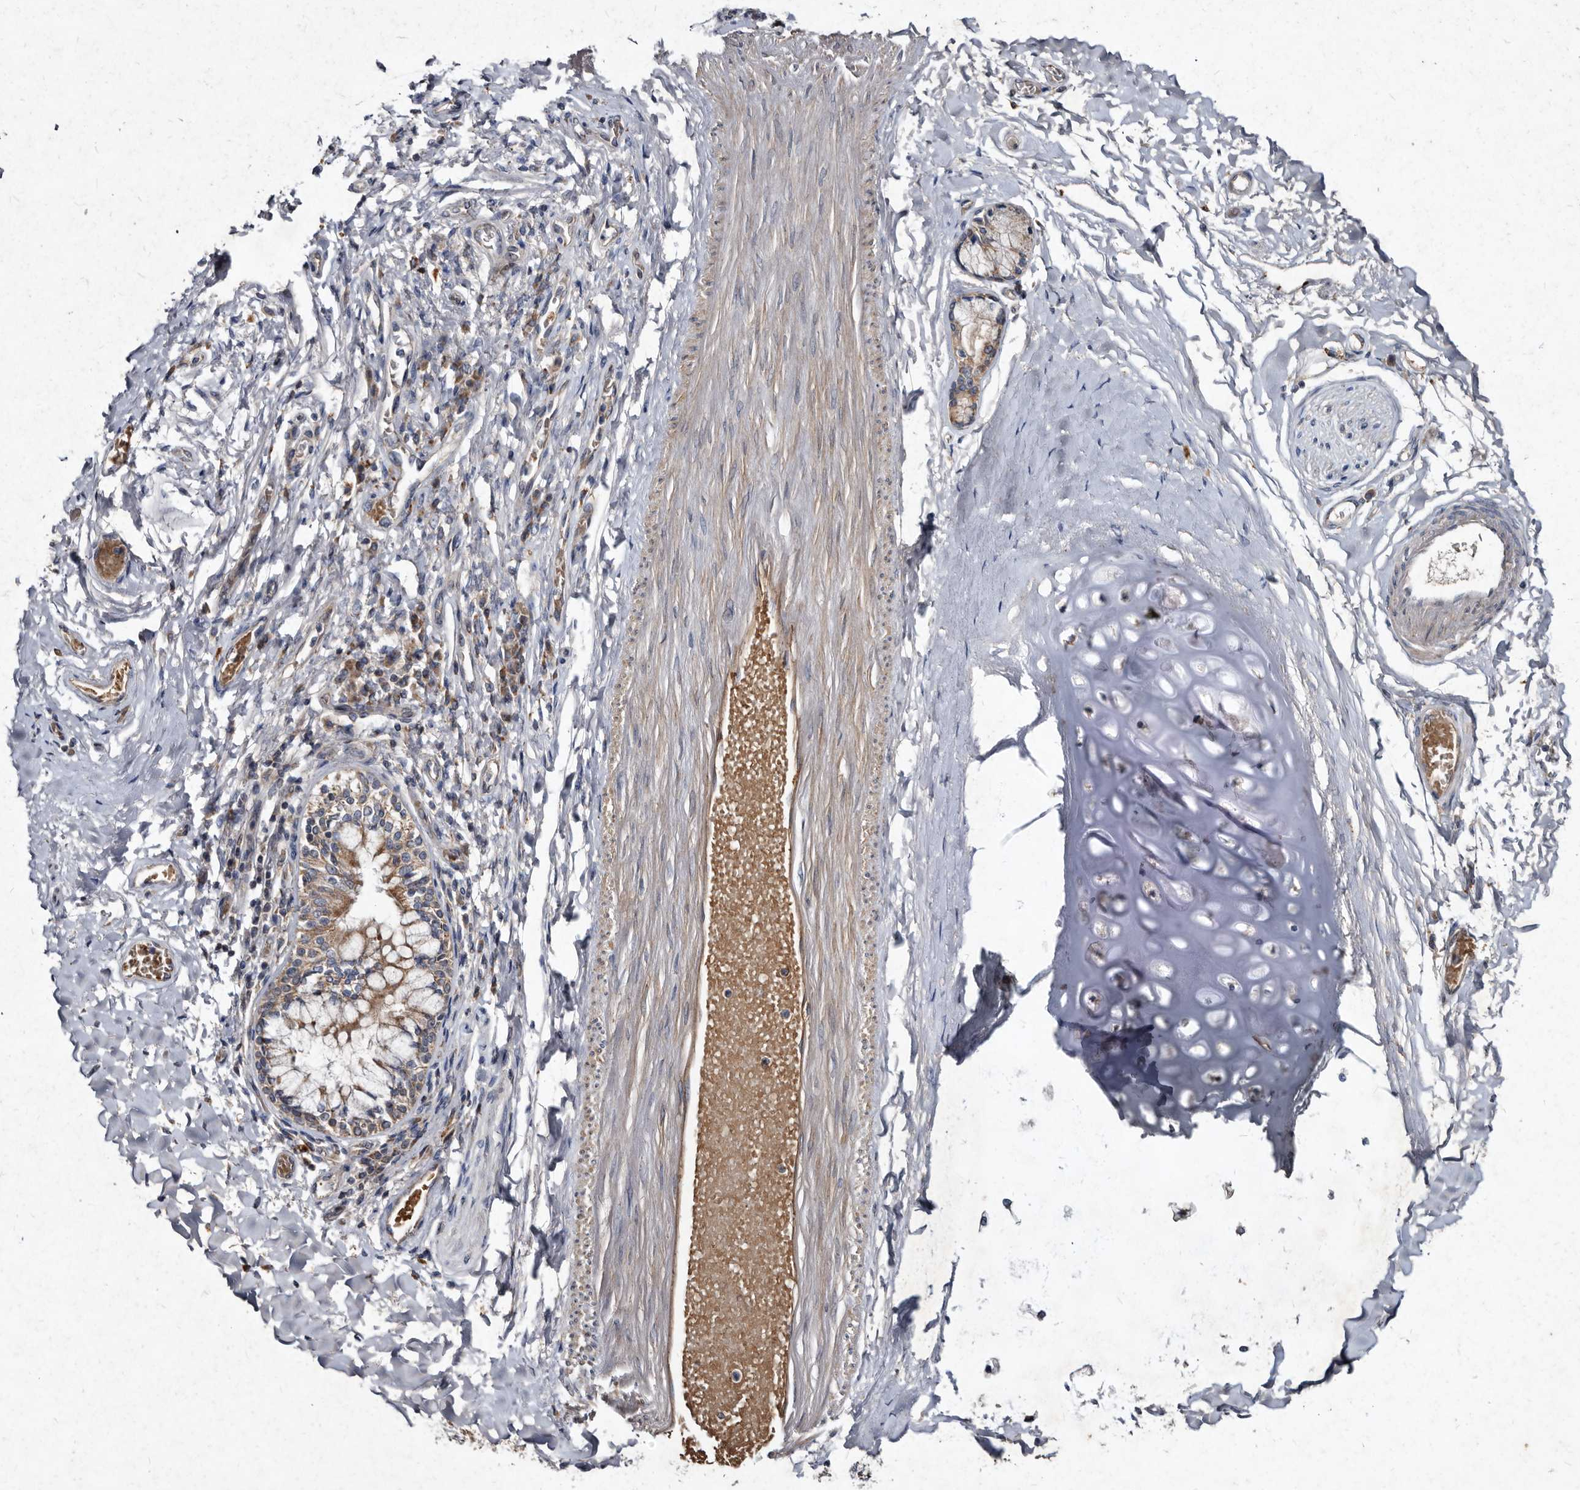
{"staining": {"intensity": "moderate", "quantity": ">75%", "location": "cytoplasmic/membranous"}, "tissue": "bronchus", "cell_type": "Respiratory epithelial cells", "image_type": "normal", "snomed": [{"axis": "morphology", "description": "Normal tissue, NOS"}, {"axis": "morphology", "description": "Inflammation, NOS"}, {"axis": "topography", "description": "Lung"}], "caption": "IHC histopathology image of normal bronchus stained for a protein (brown), which demonstrates medium levels of moderate cytoplasmic/membranous expression in about >75% of respiratory epithelial cells.", "gene": "YPEL1", "patient": {"sex": "female", "age": 46}}